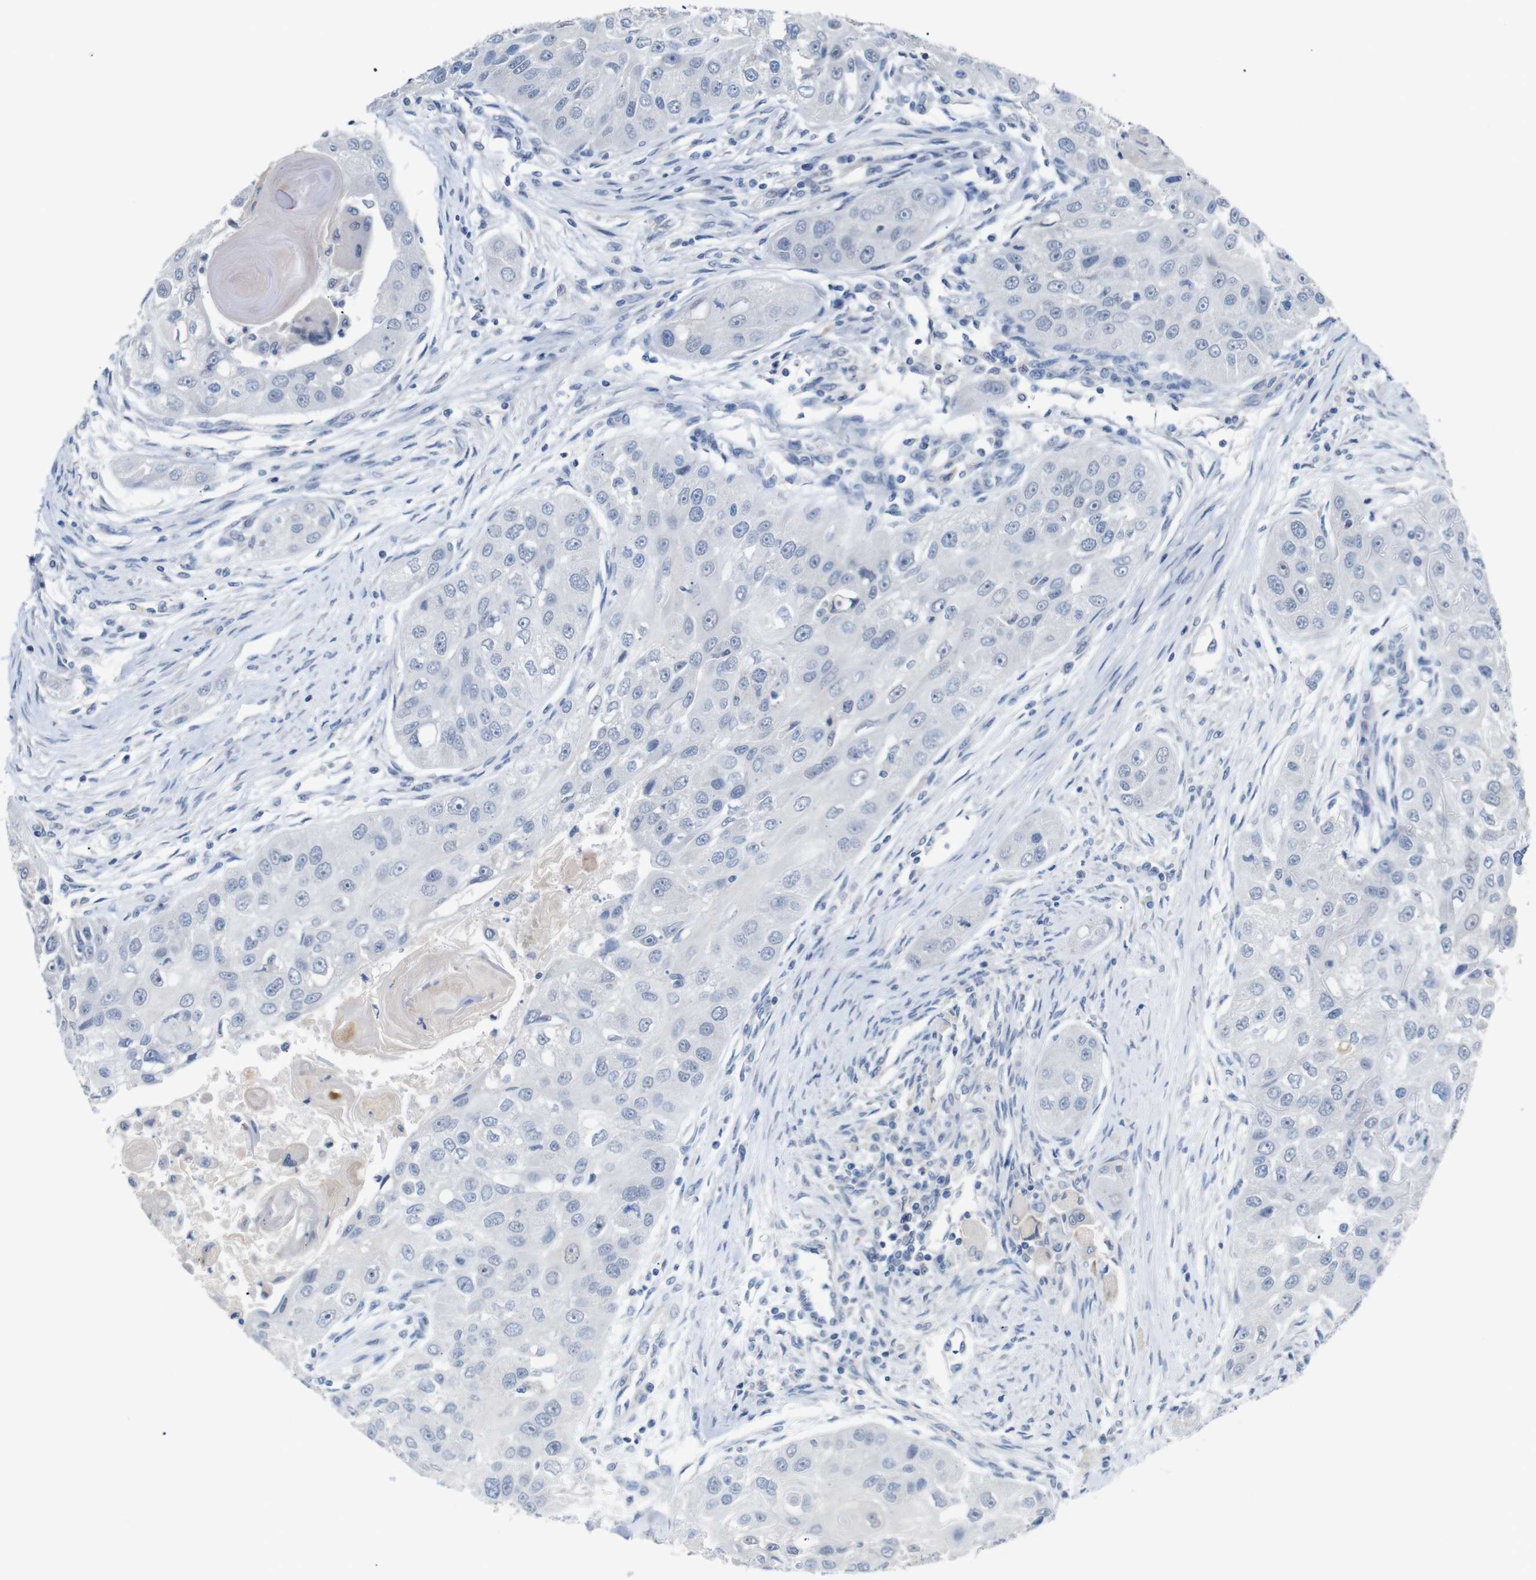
{"staining": {"intensity": "negative", "quantity": "none", "location": "none"}, "tissue": "head and neck cancer", "cell_type": "Tumor cells", "image_type": "cancer", "snomed": [{"axis": "morphology", "description": "Normal tissue, NOS"}, {"axis": "morphology", "description": "Squamous cell carcinoma, NOS"}, {"axis": "topography", "description": "Skeletal muscle"}, {"axis": "topography", "description": "Head-Neck"}], "caption": "Photomicrograph shows no protein expression in tumor cells of head and neck cancer (squamous cell carcinoma) tissue.", "gene": "CHRM5", "patient": {"sex": "male", "age": 51}}